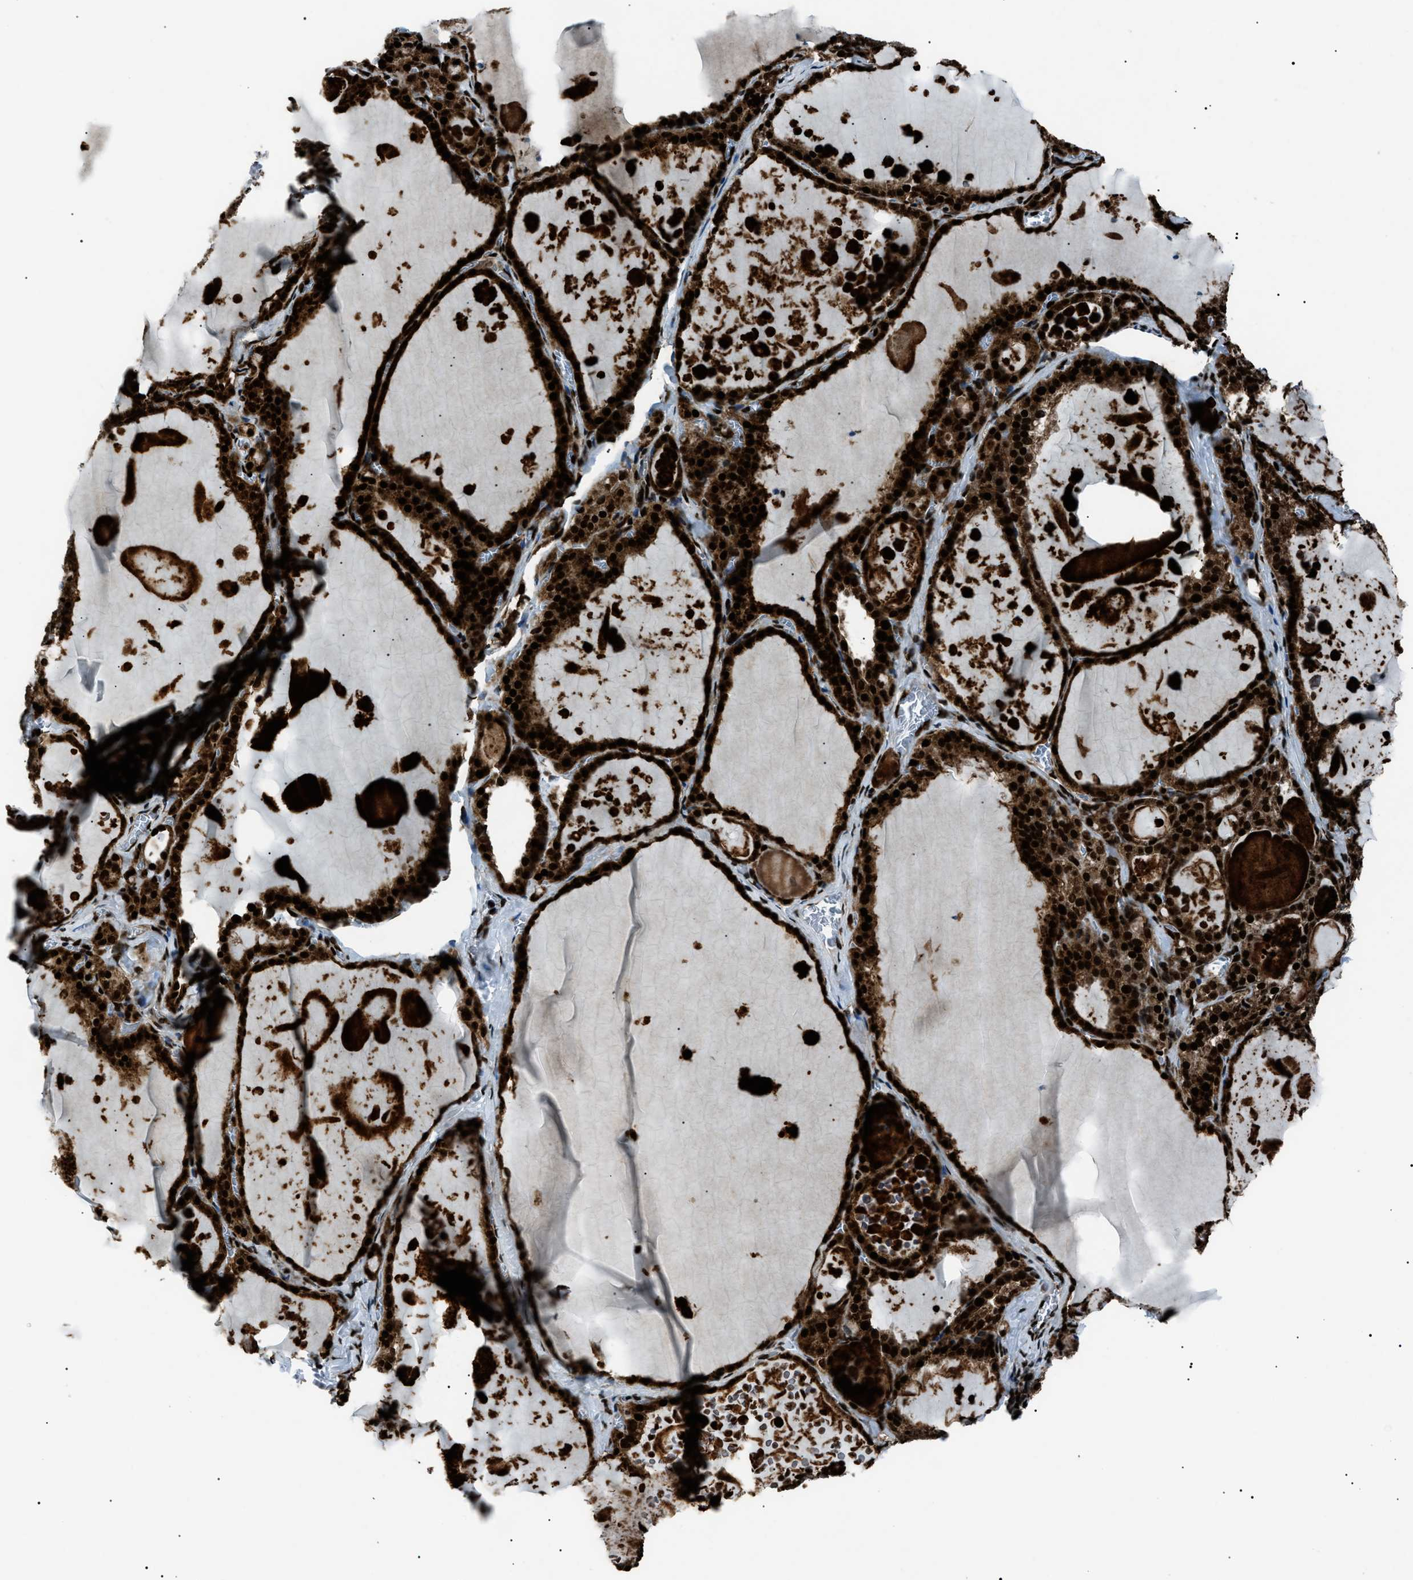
{"staining": {"intensity": "strong", "quantity": ">75%", "location": "cytoplasmic/membranous,nuclear"}, "tissue": "thyroid gland", "cell_type": "Glandular cells", "image_type": "normal", "snomed": [{"axis": "morphology", "description": "Normal tissue, NOS"}, {"axis": "topography", "description": "Thyroid gland"}], "caption": "IHC (DAB (3,3'-diaminobenzidine)) staining of normal human thyroid gland reveals strong cytoplasmic/membranous,nuclear protein staining in approximately >75% of glandular cells. (Brightfield microscopy of DAB IHC at high magnification).", "gene": "HNRNPK", "patient": {"sex": "male", "age": 56}}